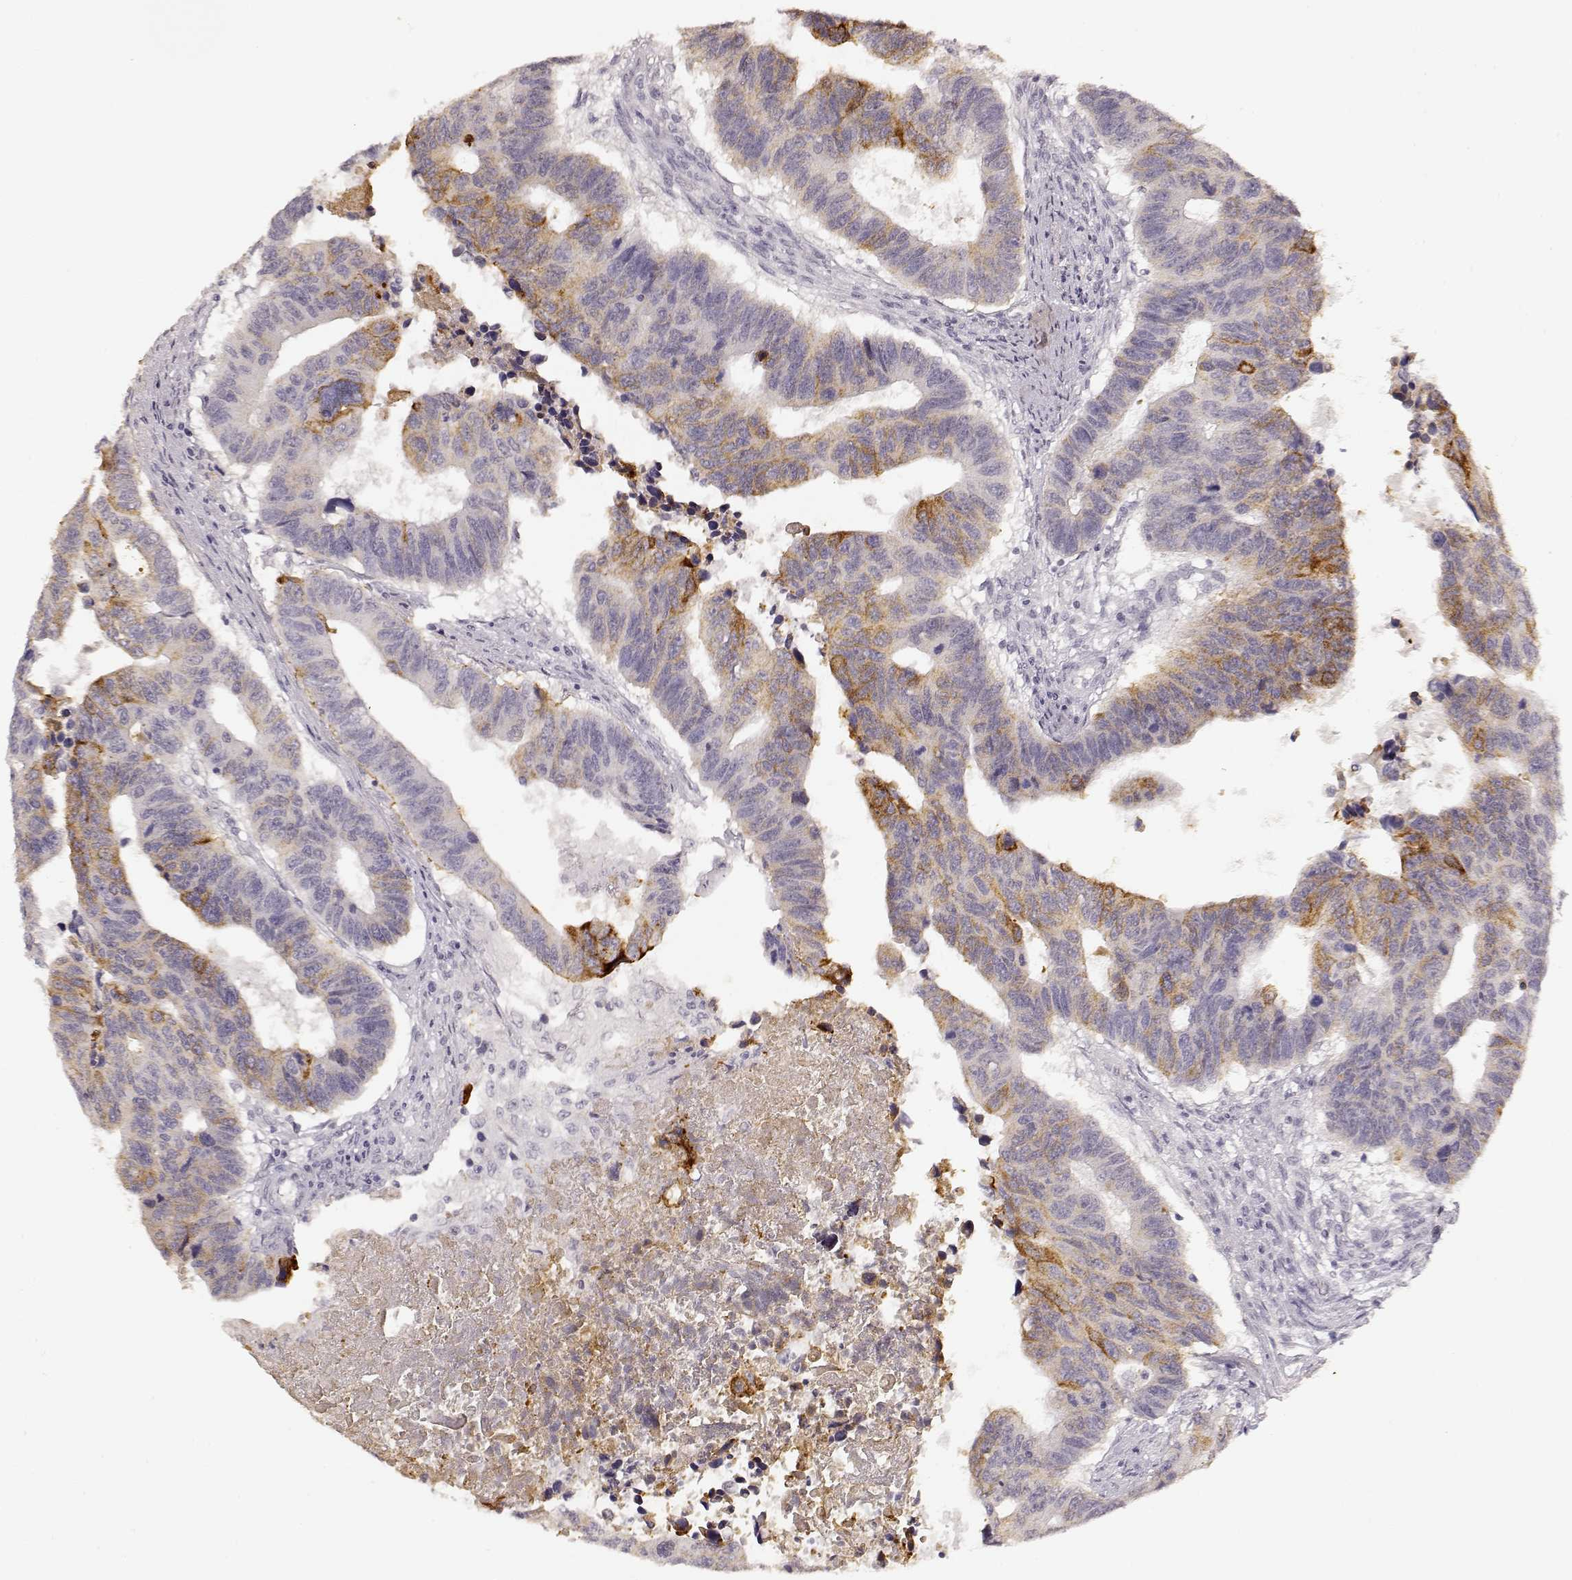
{"staining": {"intensity": "moderate", "quantity": "<25%", "location": "cytoplasmic/membranous"}, "tissue": "colorectal cancer", "cell_type": "Tumor cells", "image_type": "cancer", "snomed": [{"axis": "morphology", "description": "Adenocarcinoma, NOS"}, {"axis": "topography", "description": "Rectum"}], "caption": "Protein expression analysis of colorectal adenocarcinoma displays moderate cytoplasmic/membranous staining in approximately <25% of tumor cells.", "gene": "LAMC2", "patient": {"sex": "female", "age": 85}}